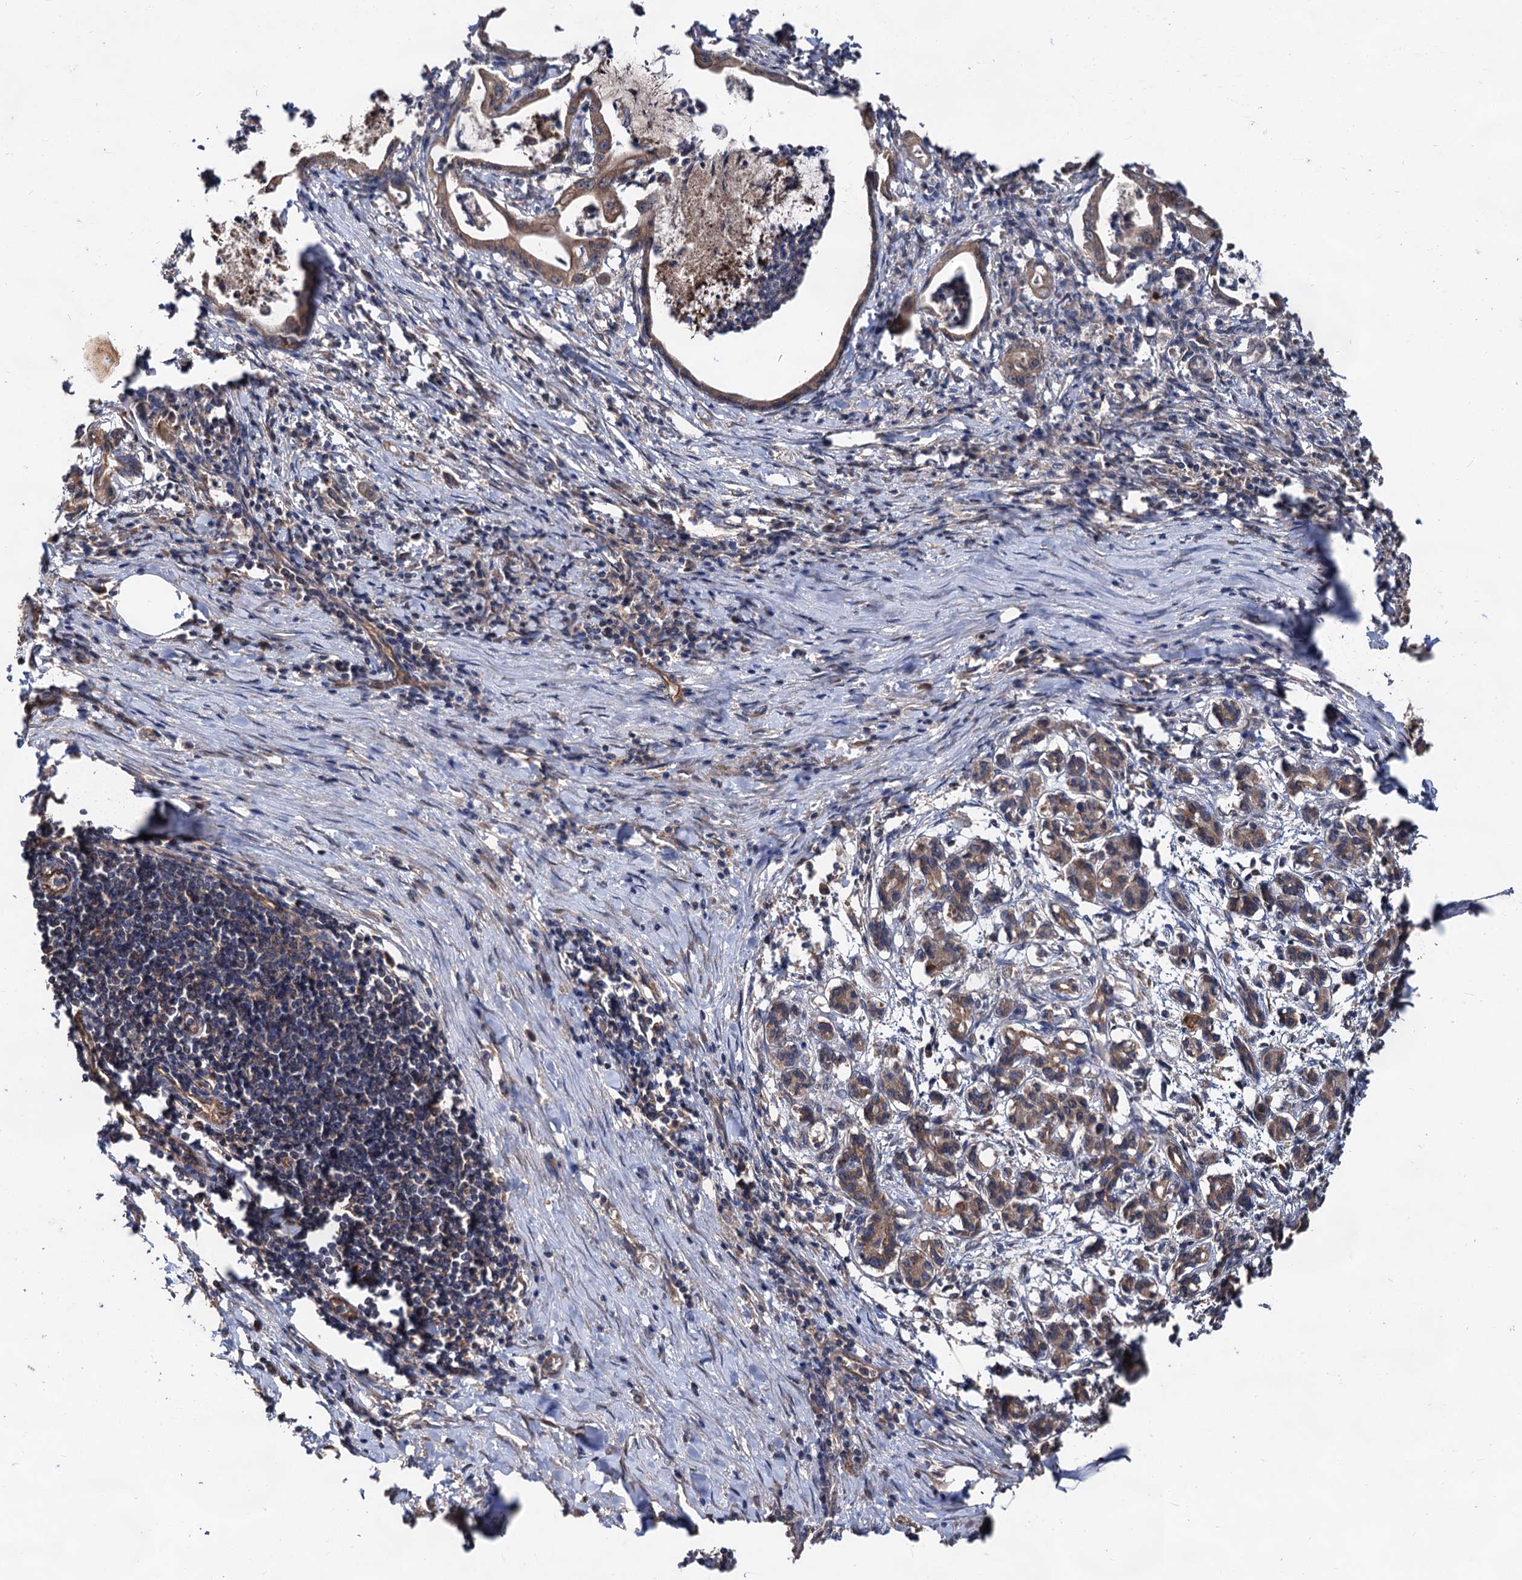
{"staining": {"intensity": "moderate", "quantity": ">75%", "location": "cytoplasmic/membranous"}, "tissue": "pancreatic cancer", "cell_type": "Tumor cells", "image_type": "cancer", "snomed": [{"axis": "morphology", "description": "Adenocarcinoma, NOS"}, {"axis": "topography", "description": "Pancreas"}], "caption": "Immunohistochemical staining of human pancreatic cancer (adenocarcinoma) reveals medium levels of moderate cytoplasmic/membranous positivity in about >75% of tumor cells.", "gene": "TEX9", "patient": {"sex": "female", "age": 55}}